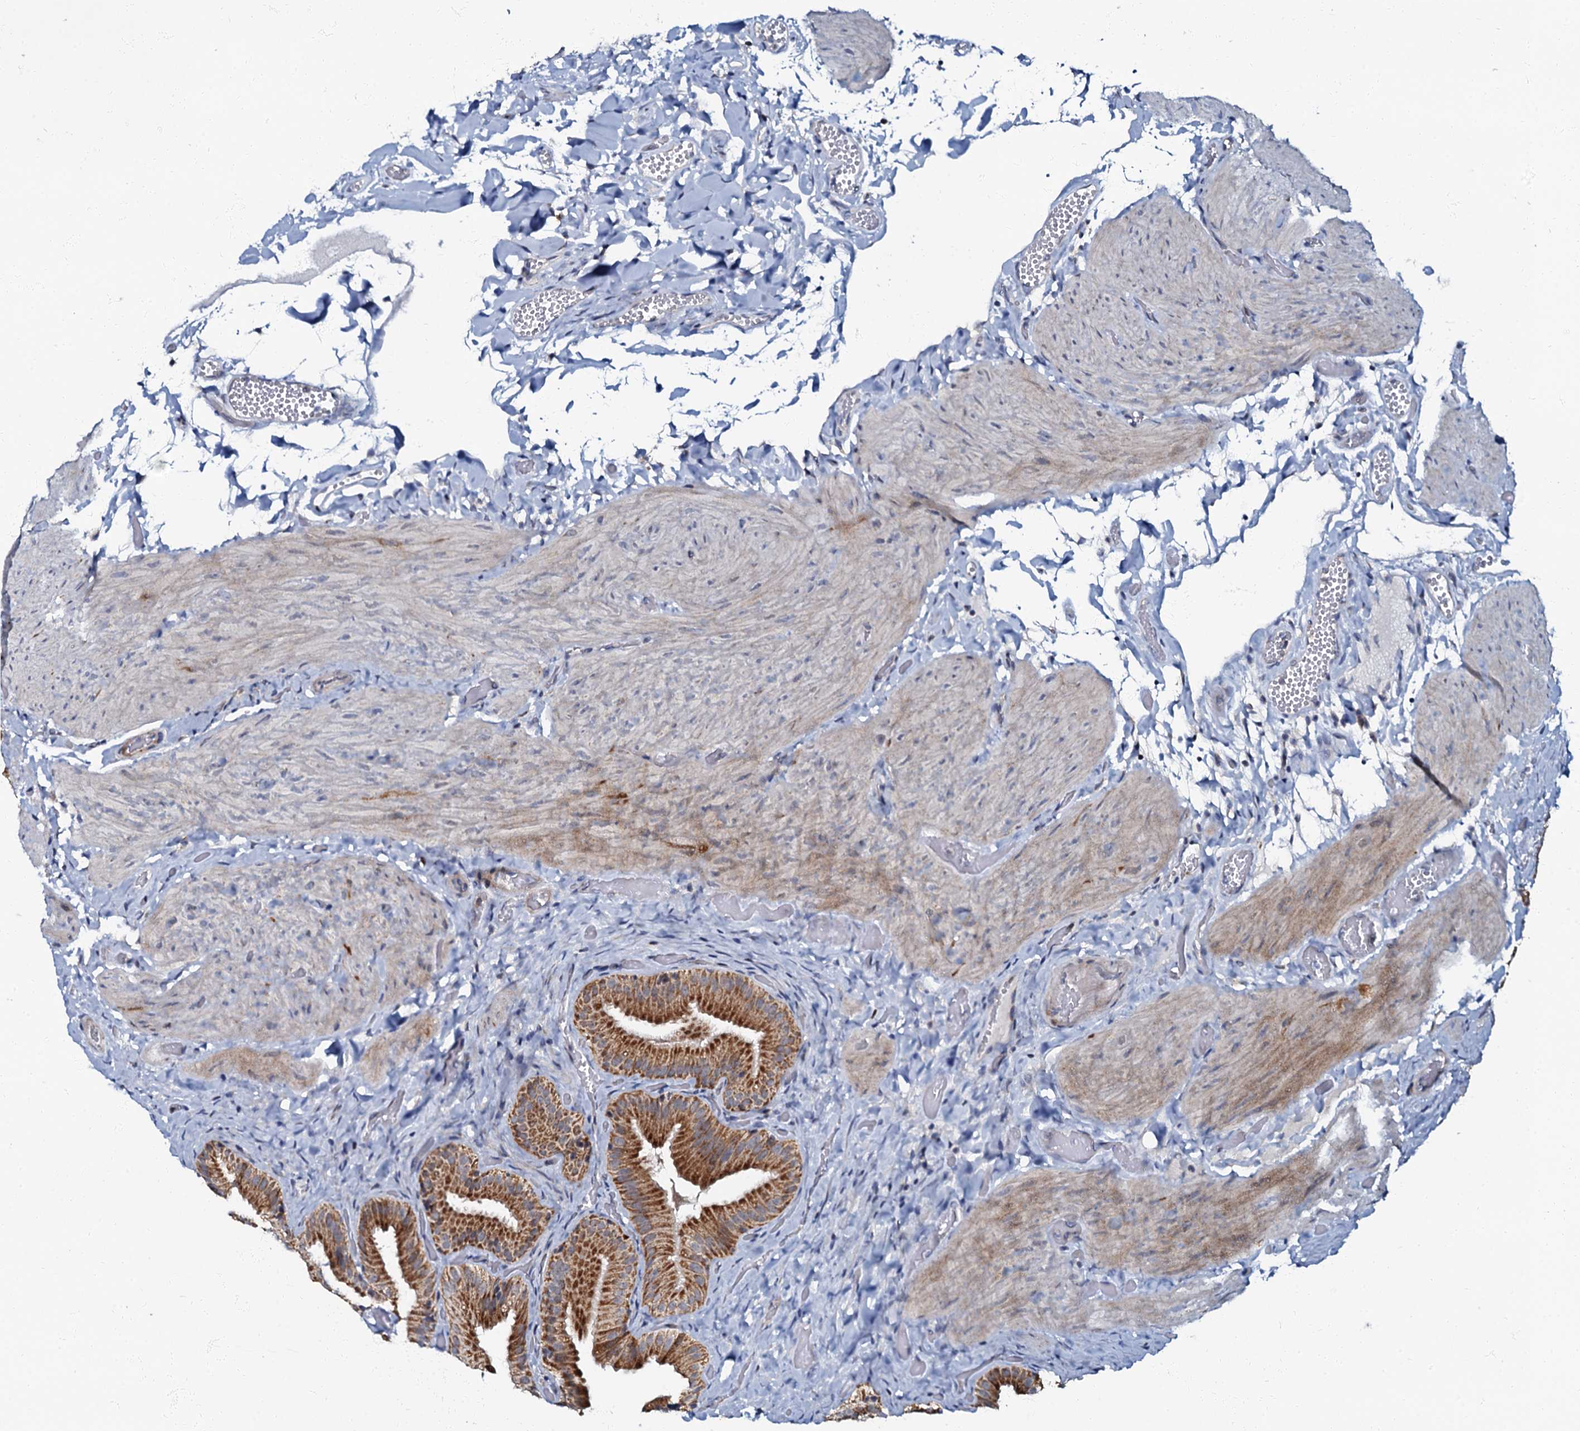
{"staining": {"intensity": "strong", "quantity": ">75%", "location": "cytoplasmic/membranous"}, "tissue": "gallbladder", "cell_type": "Glandular cells", "image_type": "normal", "snomed": [{"axis": "morphology", "description": "Normal tissue, NOS"}, {"axis": "topography", "description": "Gallbladder"}], "caption": "Immunohistochemical staining of benign human gallbladder reveals >75% levels of strong cytoplasmic/membranous protein positivity in about >75% of glandular cells.", "gene": "MRPL51", "patient": {"sex": "female", "age": 64}}